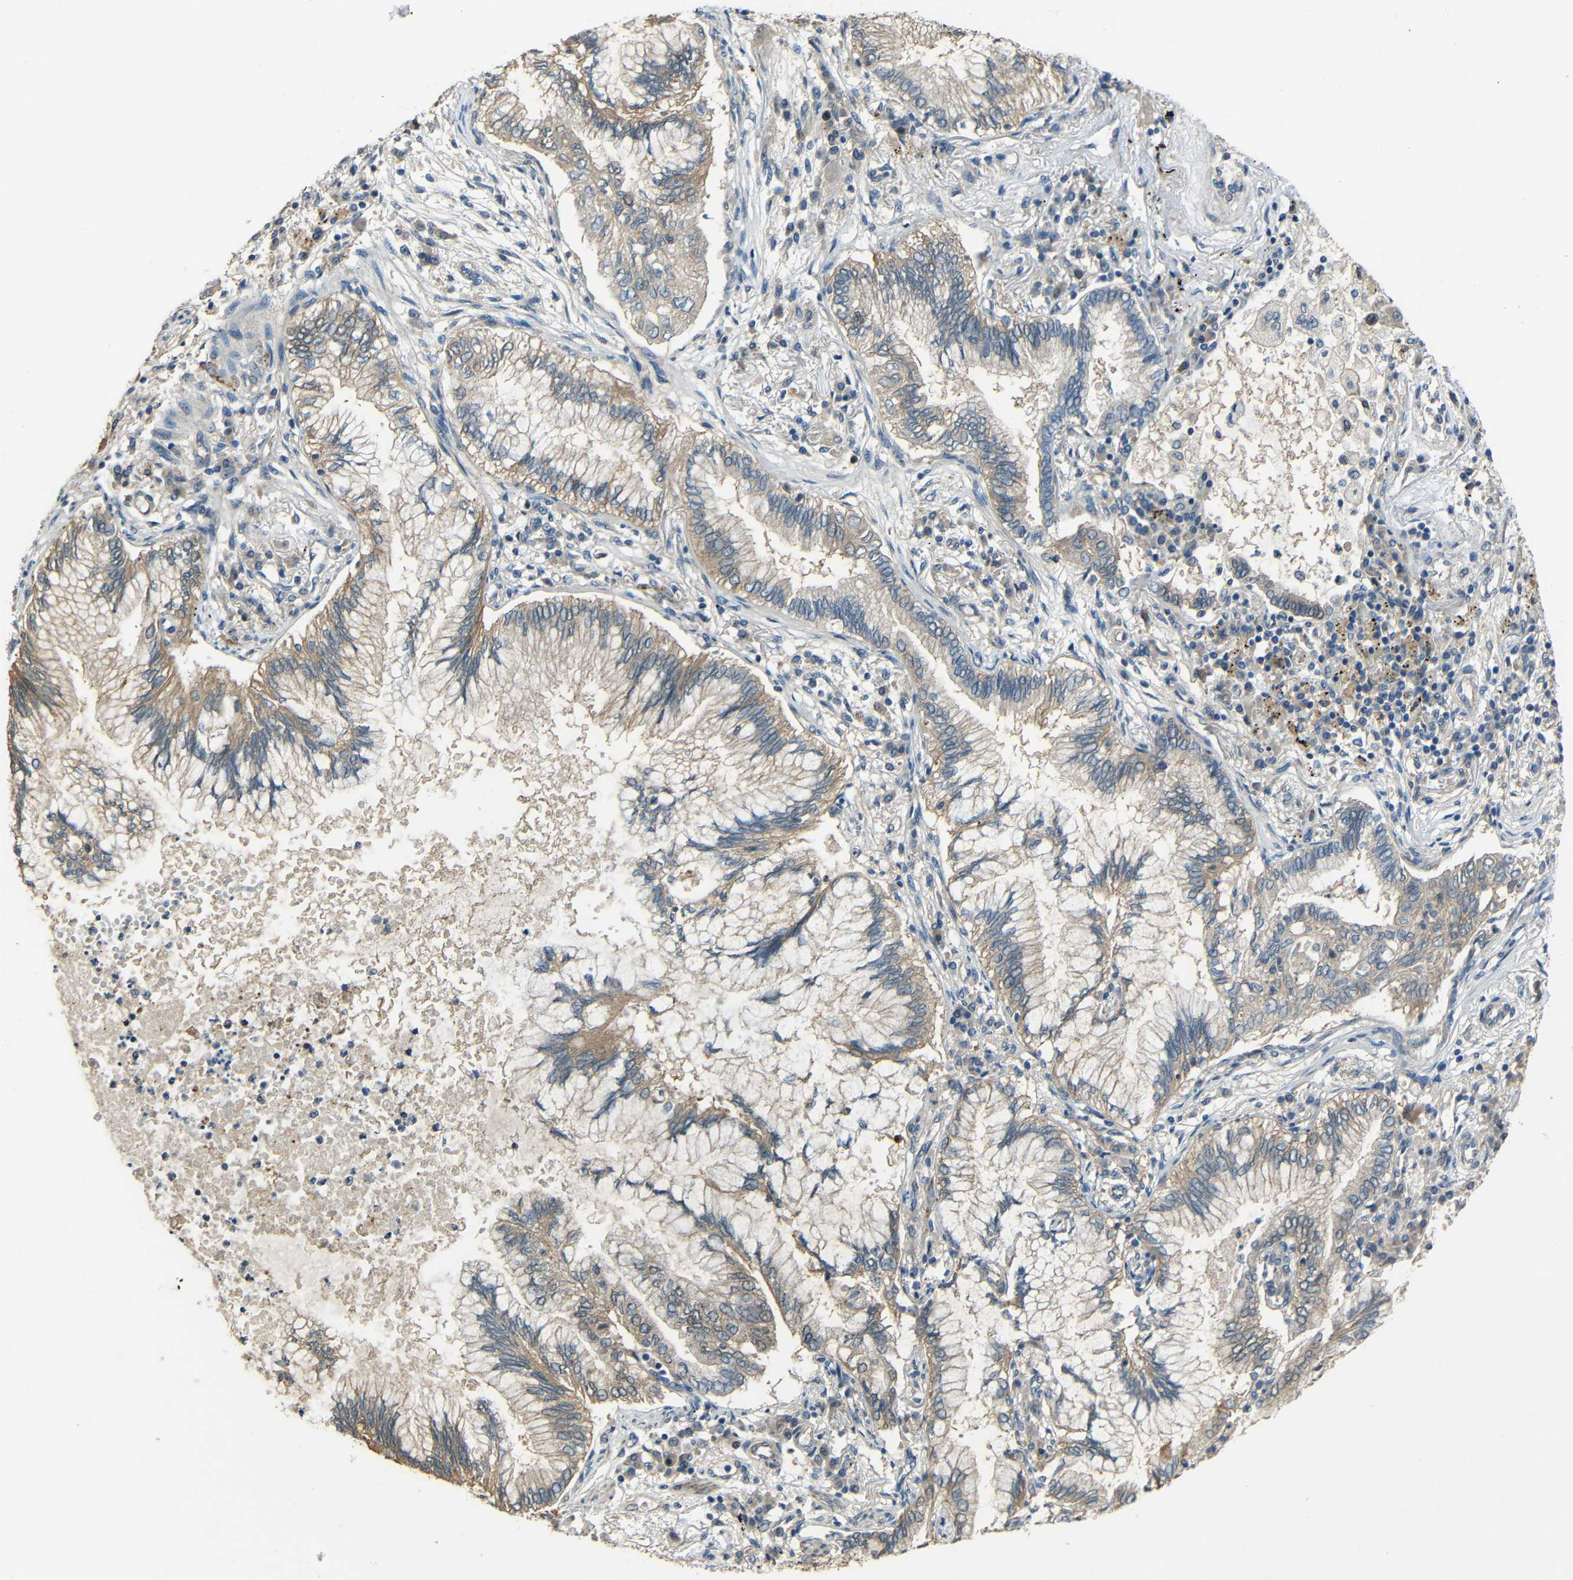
{"staining": {"intensity": "weak", "quantity": ">75%", "location": "cytoplasmic/membranous"}, "tissue": "lung cancer", "cell_type": "Tumor cells", "image_type": "cancer", "snomed": [{"axis": "morphology", "description": "Normal tissue, NOS"}, {"axis": "morphology", "description": "Adenocarcinoma, NOS"}, {"axis": "topography", "description": "Bronchus"}, {"axis": "topography", "description": "Lung"}], "caption": "About >75% of tumor cells in human lung adenocarcinoma exhibit weak cytoplasmic/membranous protein positivity as visualized by brown immunohistochemical staining.", "gene": "STBD1", "patient": {"sex": "female", "age": 70}}